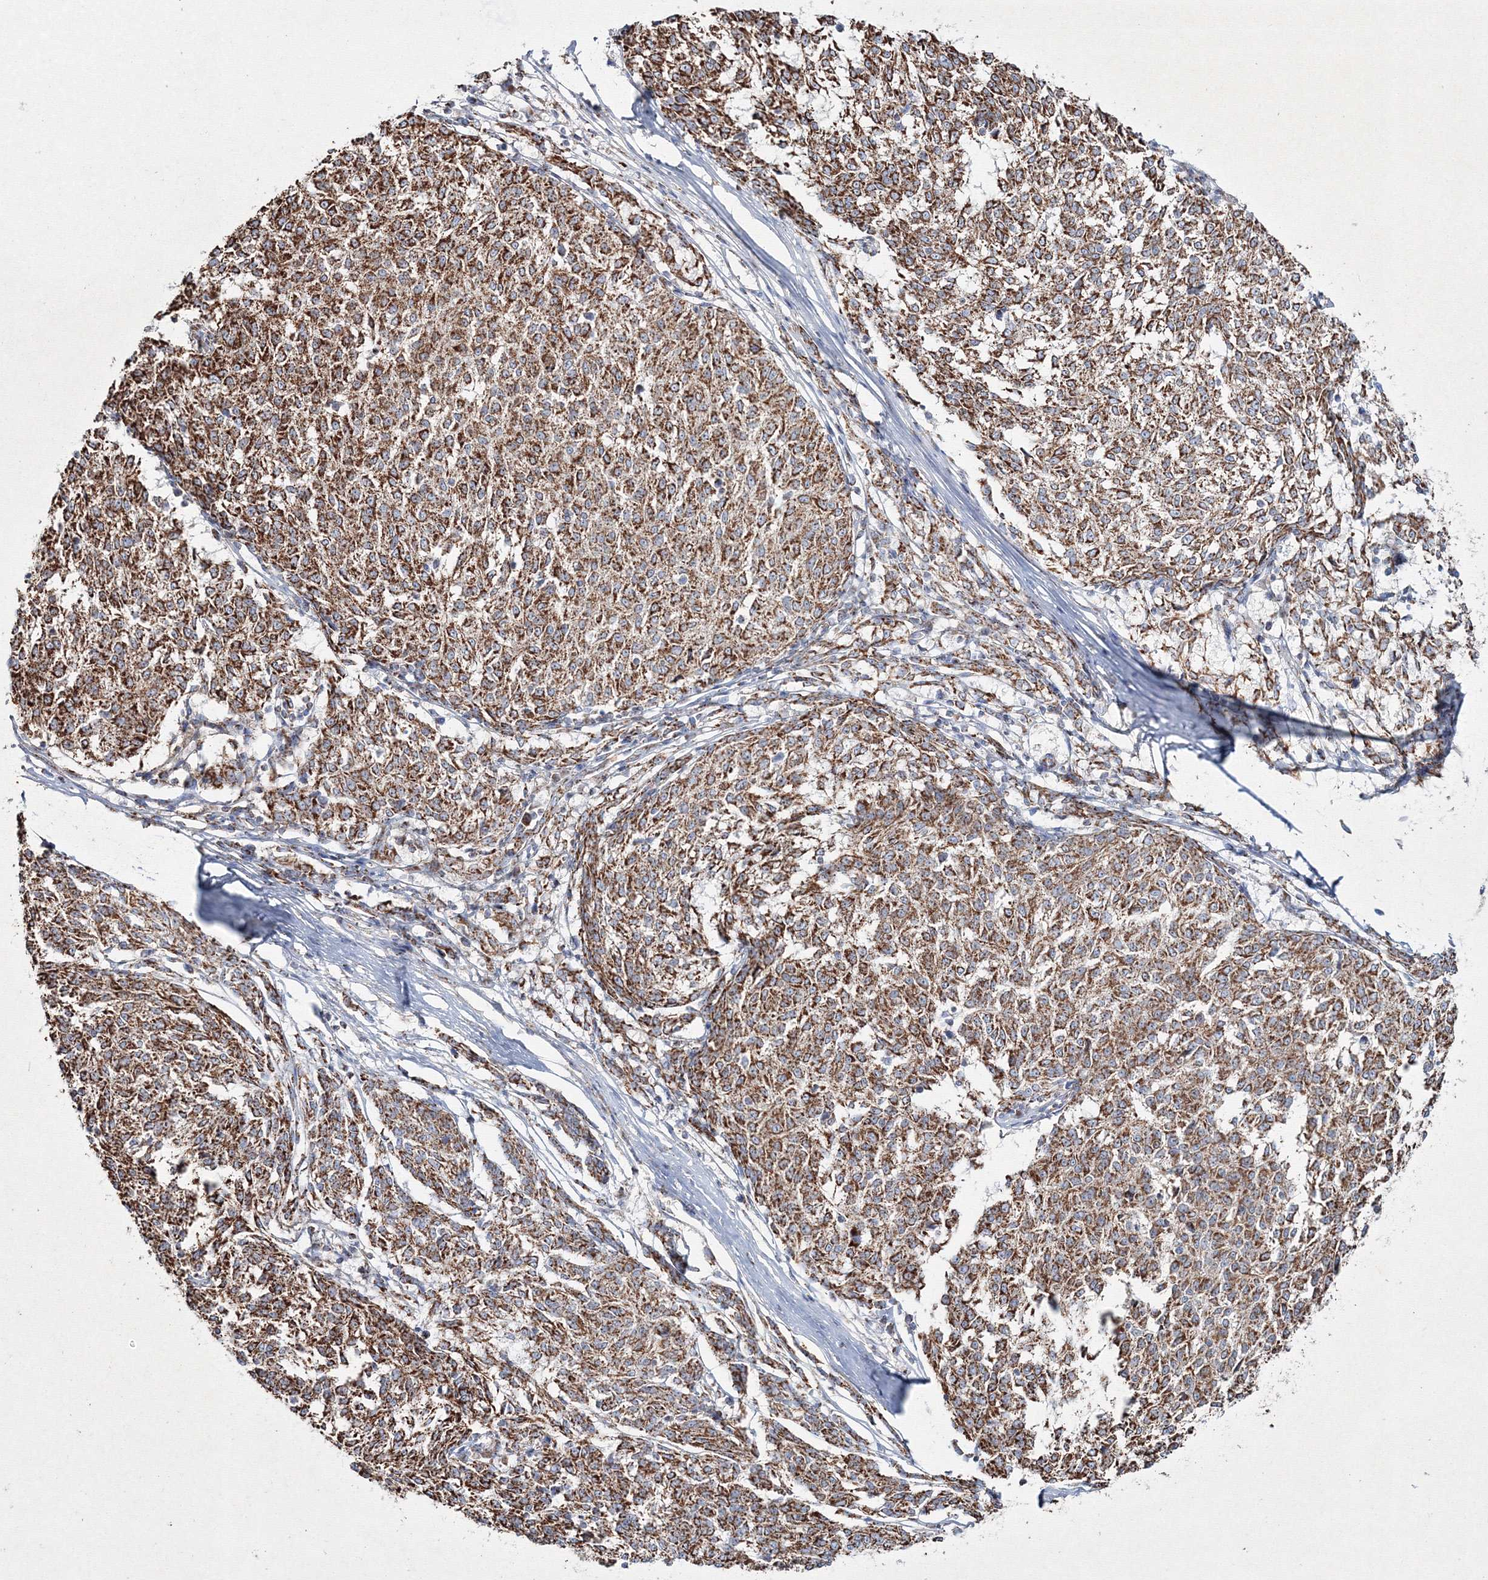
{"staining": {"intensity": "moderate", "quantity": ">75%", "location": "cytoplasmic/membranous"}, "tissue": "melanoma", "cell_type": "Tumor cells", "image_type": "cancer", "snomed": [{"axis": "morphology", "description": "Malignant melanoma, NOS"}, {"axis": "topography", "description": "Skin"}], "caption": "Malignant melanoma stained with a brown dye demonstrates moderate cytoplasmic/membranous positive staining in approximately >75% of tumor cells.", "gene": "IGSF9", "patient": {"sex": "female", "age": 72}}